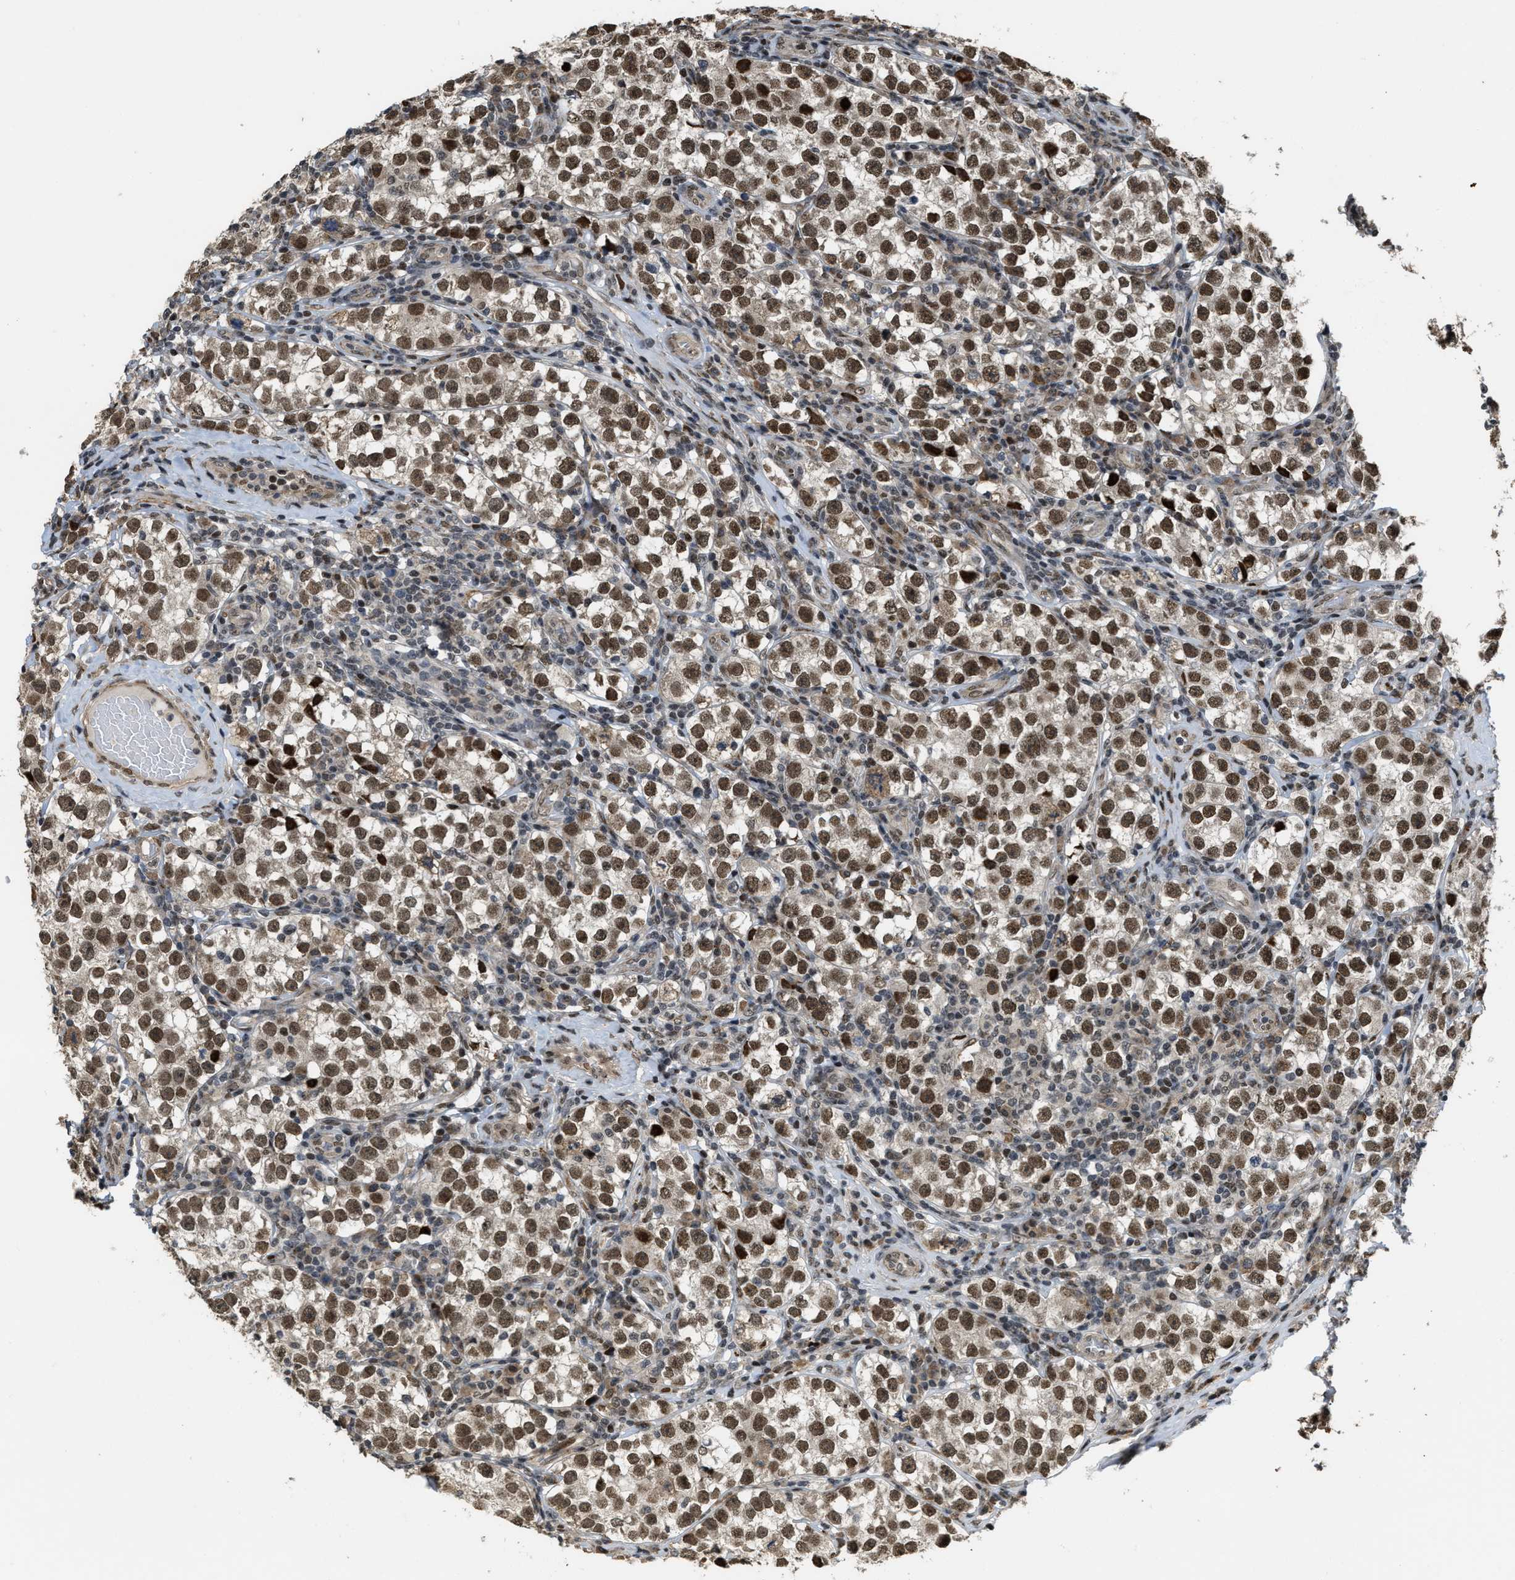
{"staining": {"intensity": "moderate", "quantity": ">75%", "location": "nuclear"}, "tissue": "testis cancer", "cell_type": "Tumor cells", "image_type": "cancer", "snomed": [{"axis": "morphology", "description": "Normal tissue, NOS"}, {"axis": "morphology", "description": "Seminoma, NOS"}, {"axis": "topography", "description": "Testis"}], "caption": "Protein staining exhibits moderate nuclear positivity in about >75% of tumor cells in testis seminoma. The staining was performed using DAB (3,3'-diaminobenzidine) to visualize the protein expression in brown, while the nuclei were stained in blue with hematoxylin (Magnification: 20x).", "gene": "SERTAD2", "patient": {"sex": "male", "age": 43}}